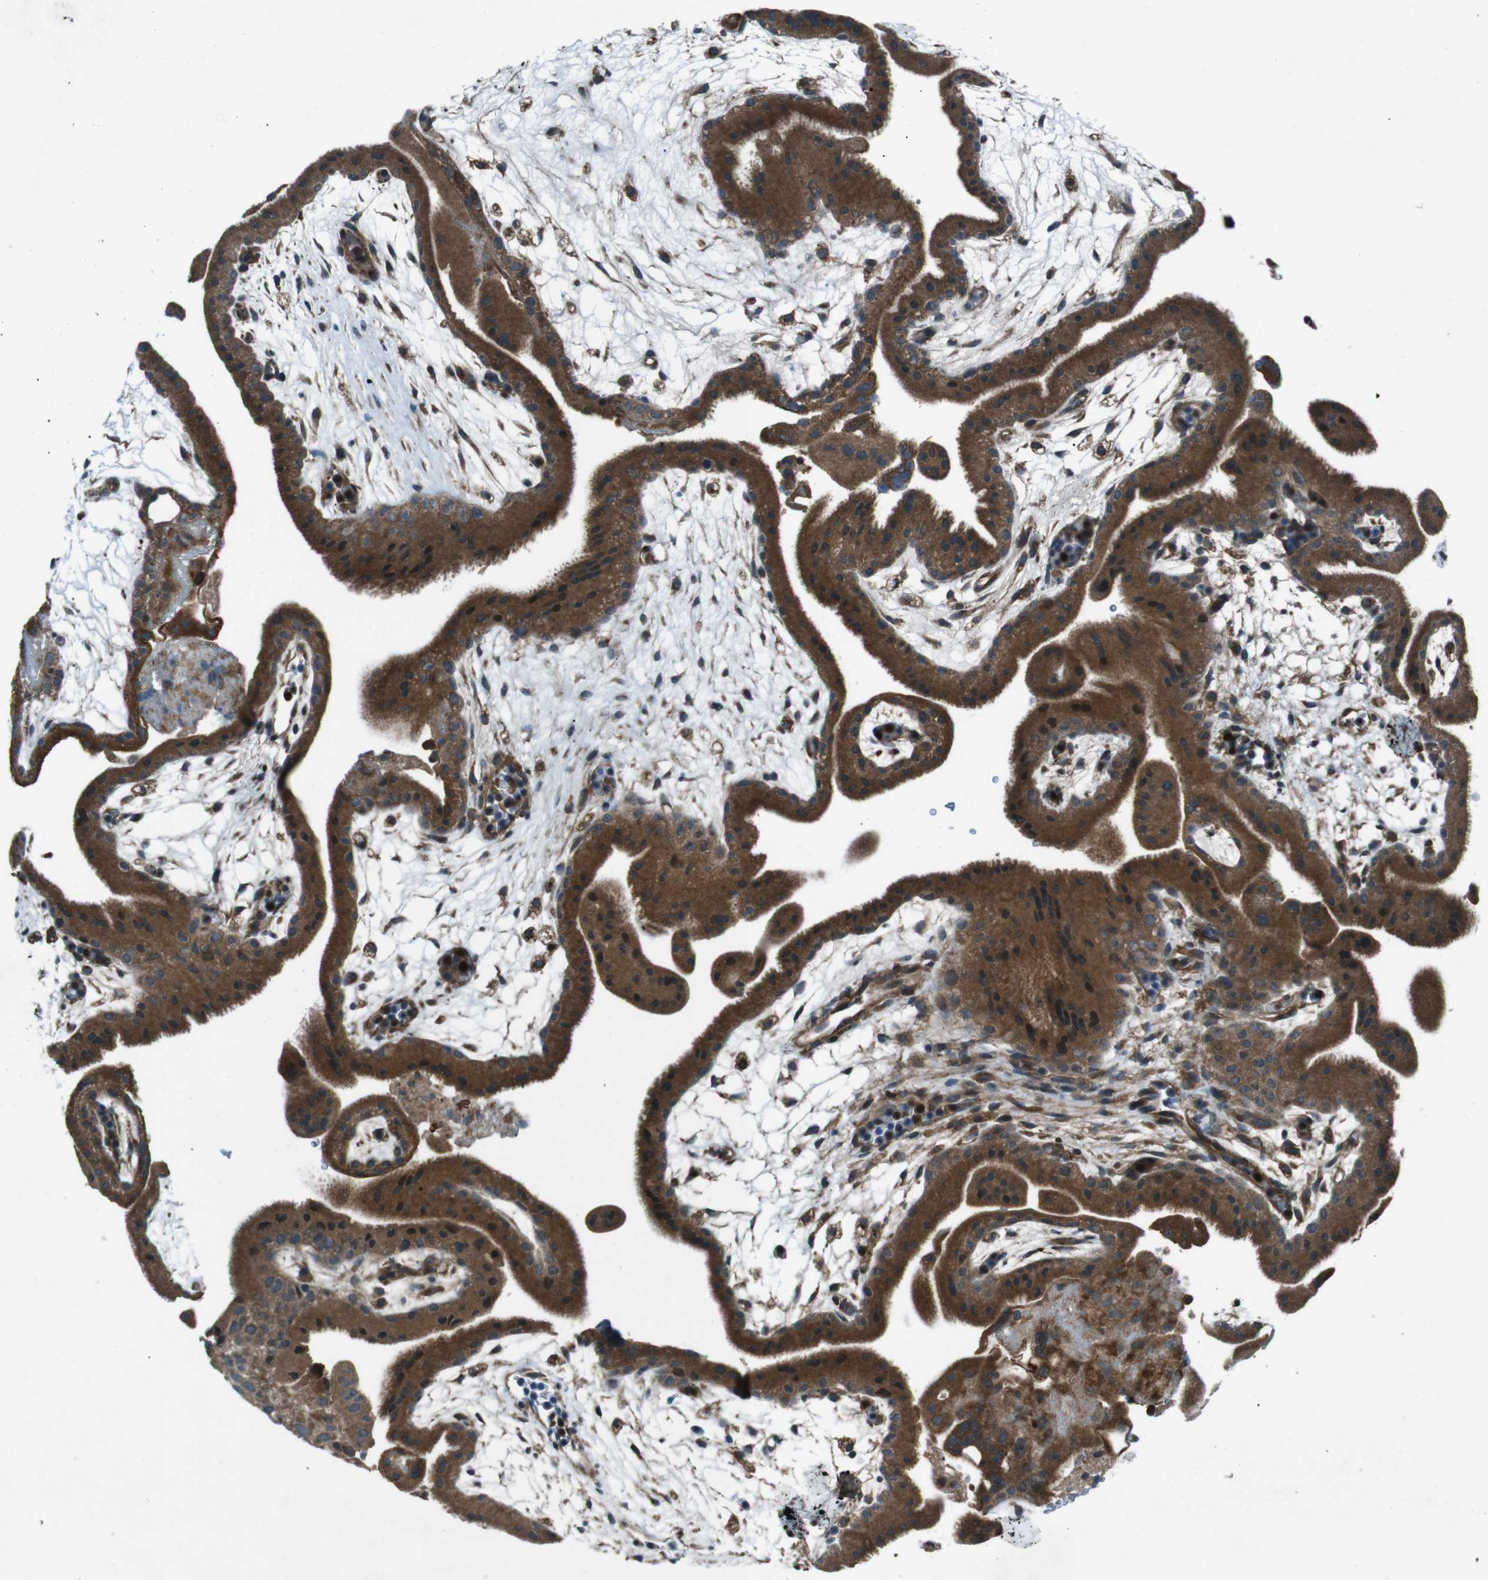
{"staining": {"intensity": "moderate", "quantity": ">75%", "location": "cytoplasmic/membranous"}, "tissue": "placenta", "cell_type": "Decidual cells", "image_type": "normal", "snomed": [{"axis": "morphology", "description": "Normal tissue, NOS"}, {"axis": "topography", "description": "Placenta"}], "caption": "Immunohistochemical staining of normal placenta demonstrates >75% levels of moderate cytoplasmic/membranous protein expression in approximately >75% of decidual cells. Nuclei are stained in blue.", "gene": "SLC27A4", "patient": {"sex": "female", "age": 19}}